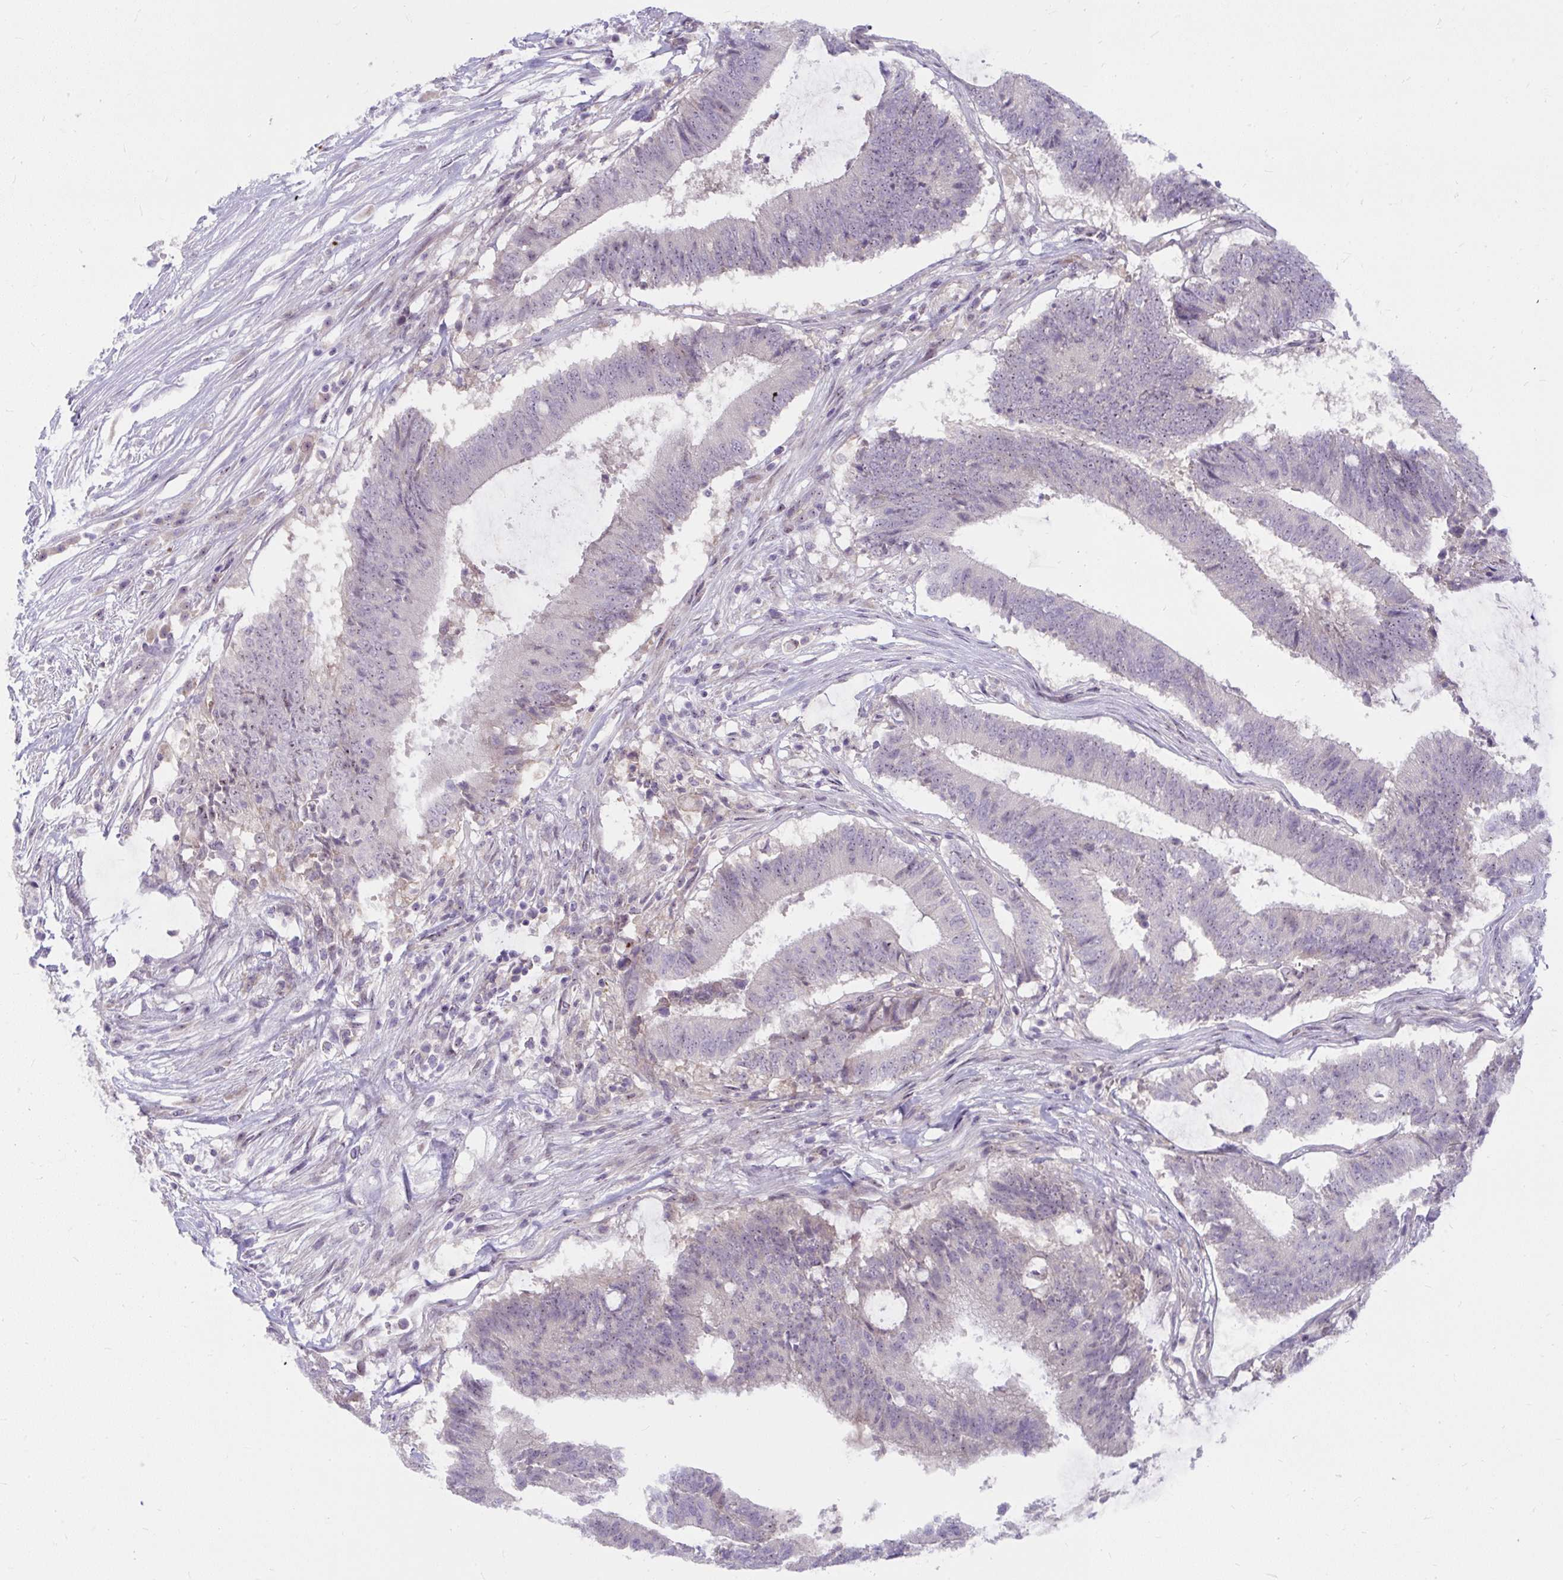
{"staining": {"intensity": "weak", "quantity": "<25%", "location": "nuclear"}, "tissue": "colorectal cancer", "cell_type": "Tumor cells", "image_type": "cancer", "snomed": [{"axis": "morphology", "description": "Adenocarcinoma, NOS"}, {"axis": "topography", "description": "Colon"}], "caption": "Immunohistochemistry of colorectal cancer (adenocarcinoma) shows no expression in tumor cells.", "gene": "MUS81", "patient": {"sex": "female", "age": 43}}